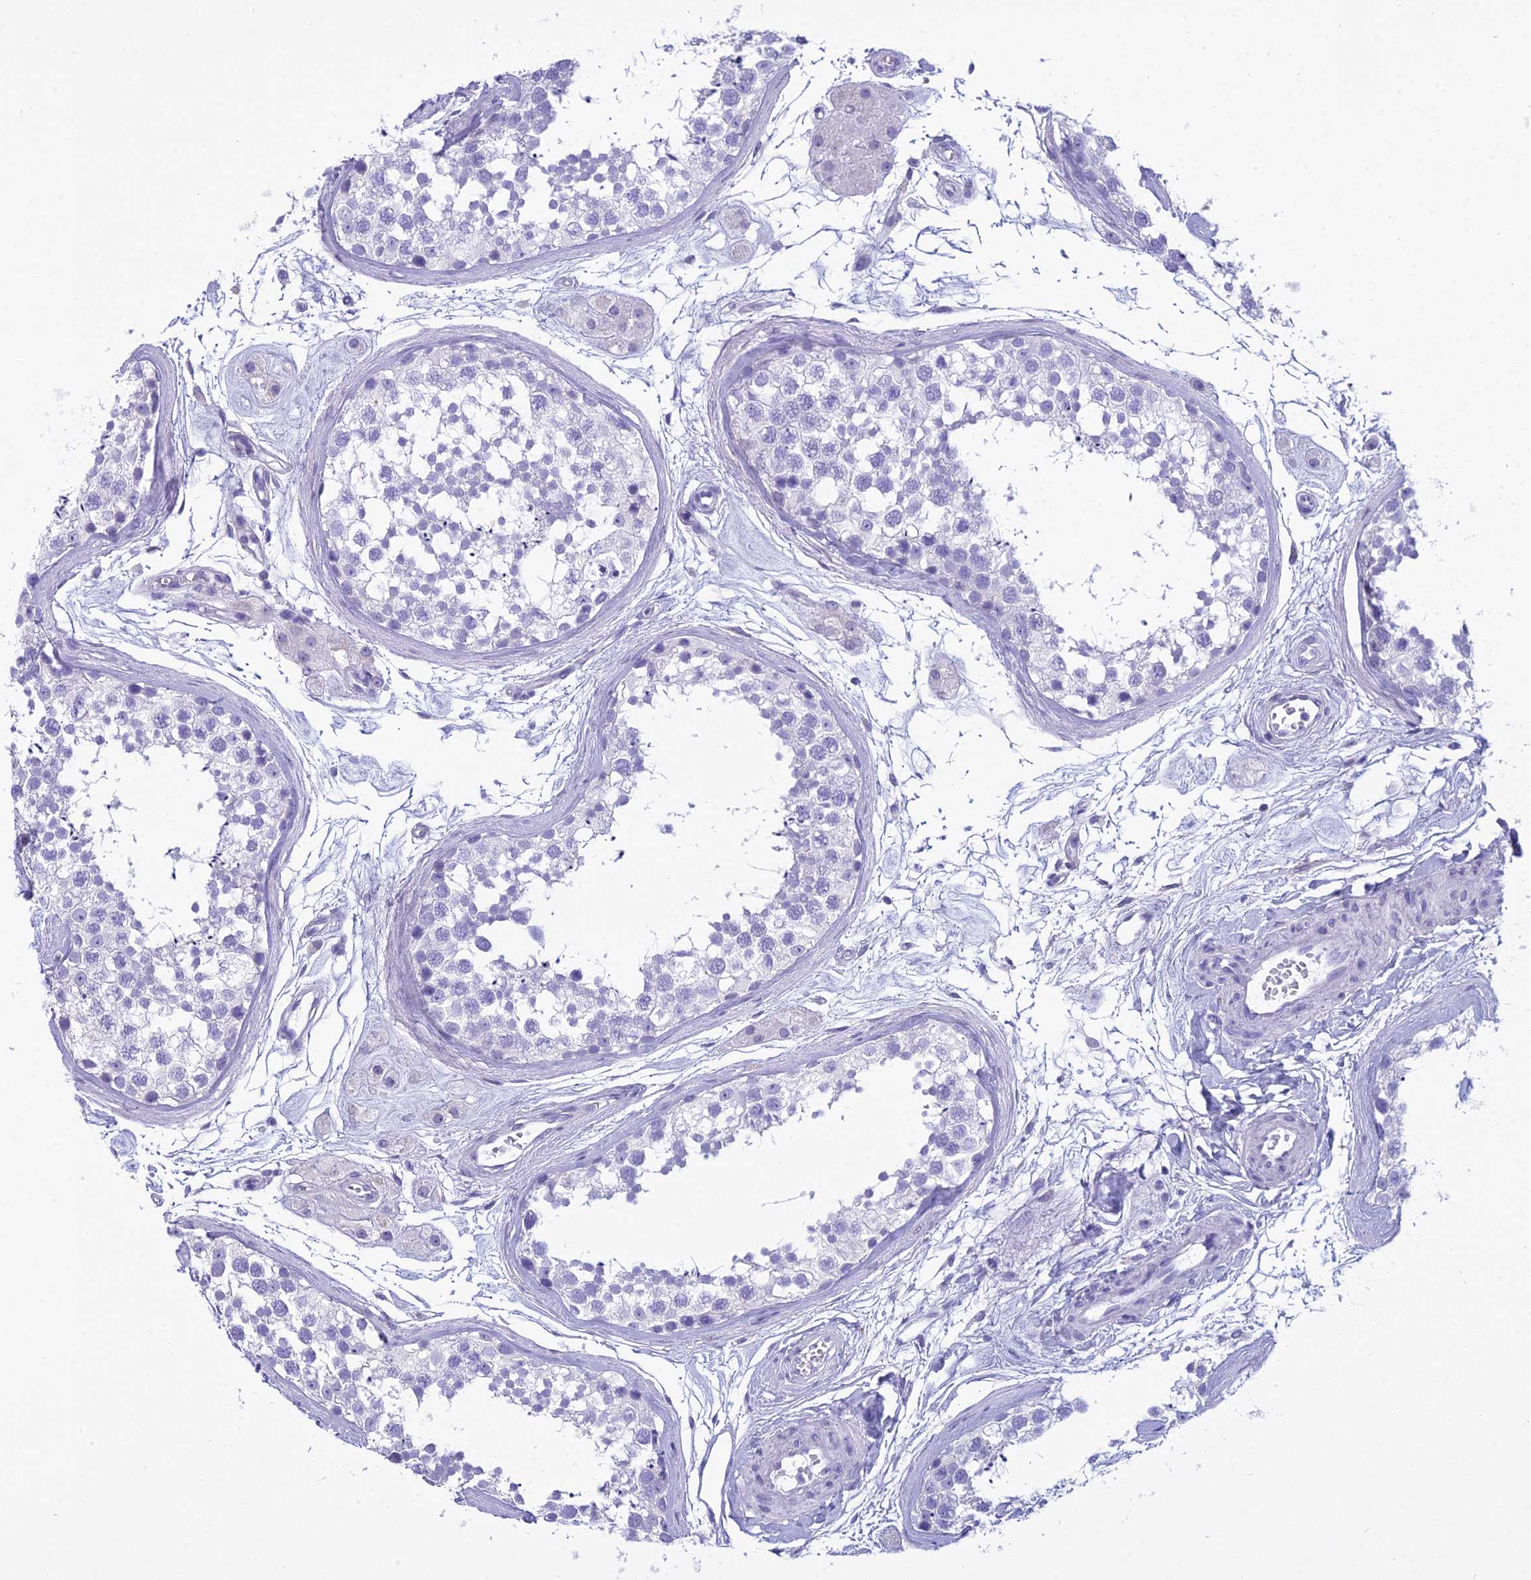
{"staining": {"intensity": "negative", "quantity": "none", "location": "none"}, "tissue": "testis", "cell_type": "Cells in seminiferous ducts", "image_type": "normal", "snomed": [{"axis": "morphology", "description": "Normal tissue, NOS"}, {"axis": "topography", "description": "Testis"}], "caption": "Cells in seminiferous ducts are negative for brown protein staining in normal testis. The staining was performed using DAB to visualize the protein expression in brown, while the nuclei were stained in blue with hematoxylin (Magnification: 20x).", "gene": "MAP6", "patient": {"sex": "male", "age": 56}}